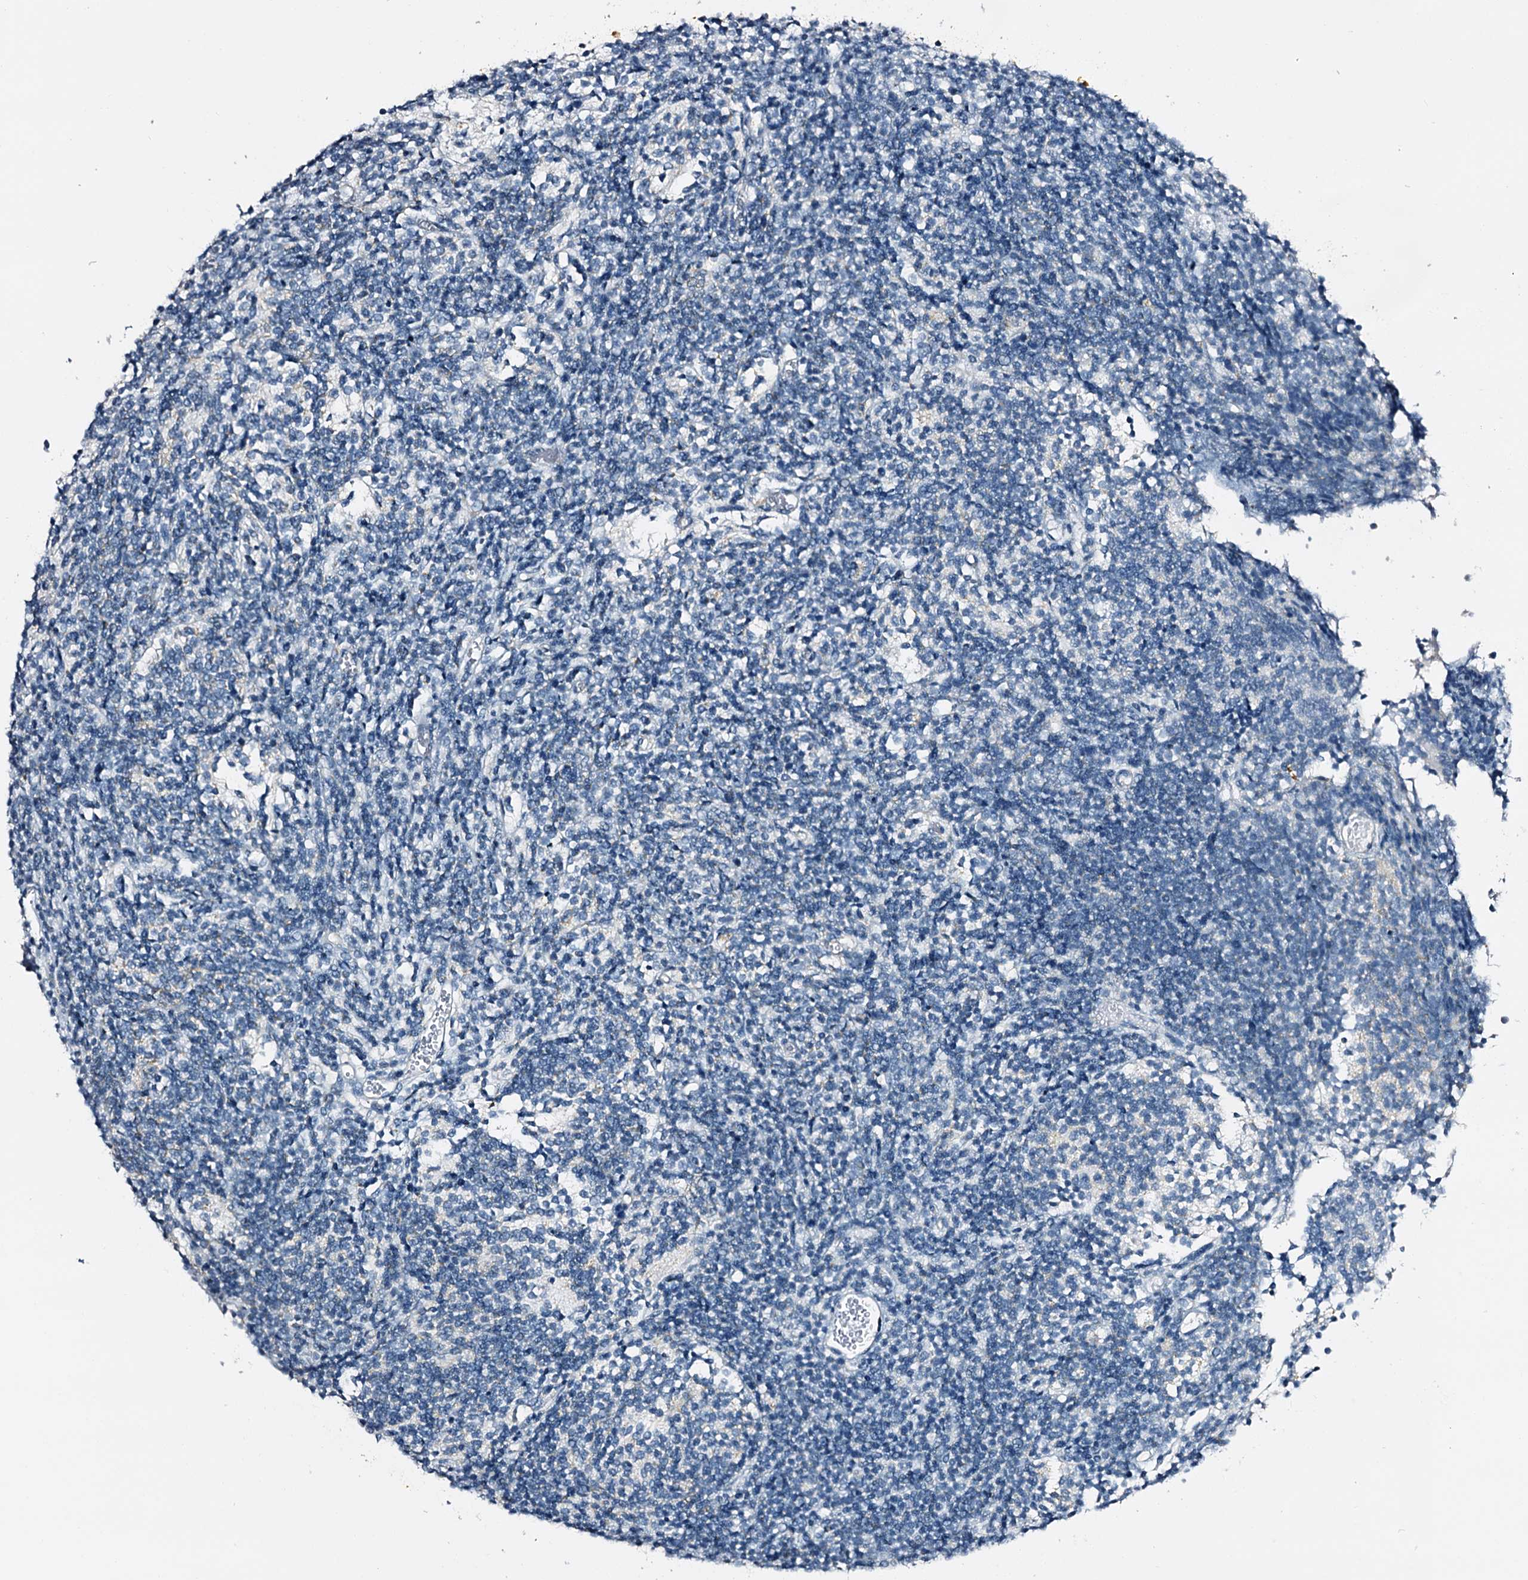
{"staining": {"intensity": "negative", "quantity": "none", "location": "none"}, "tissue": "glioma", "cell_type": "Tumor cells", "image_type": "cancer", "snomed": [{"axis": "morphology", "description": "Glioma, malignant, Low grade"}, {"axis": "topography", "description": "Brain"}], "caption": "Photomicrograph shows no significant protein staining in tumor cells of glioma.", "gene": "SLC1A3", "patient": {"sex": "female", "age": 1}}